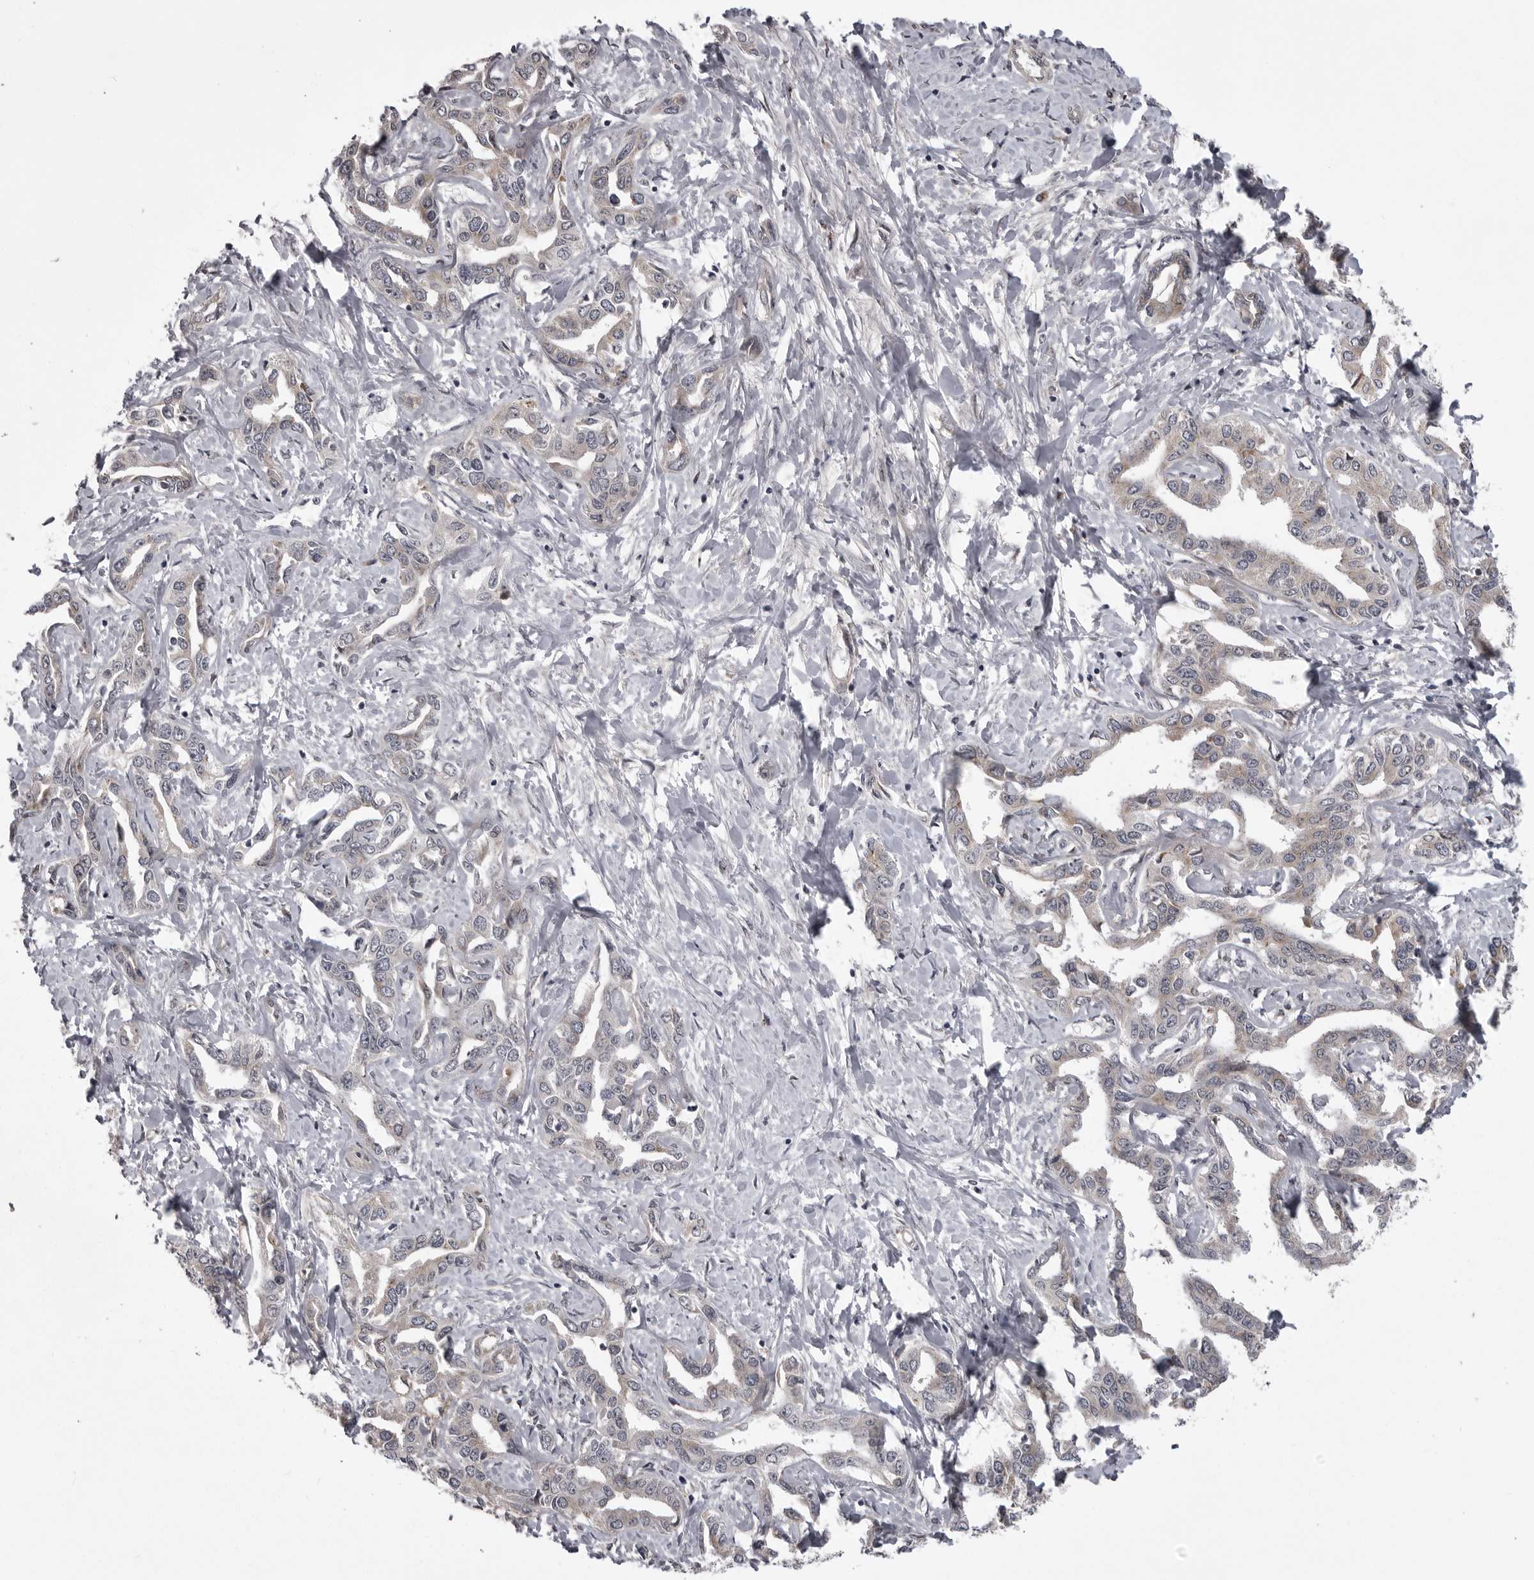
{"staining": {"intensity": "weak", "quantity": ">75%", "location": "cytoplasmic/membranous"}, "tissue": "liver cancer", "cell_type": "Tumor cells", "image_type": "cancer", "snomed": [{"axis": "morphology", "description": "Cholangiocarcinoma"}, {"axis": "topography", "description": "Liver"}], "caption": "High-magnification brightfield microscopy of cholangiocarcinoma (liver) stained with DAB (brown) and counterstained with hematoxylin (blue). tumor cells exhibit weak cytoplasmic/membranous positivity is appreciated in about>75% of cells.", "gene": "SNX16", "patient": {"sex": "male", "age": 59}}